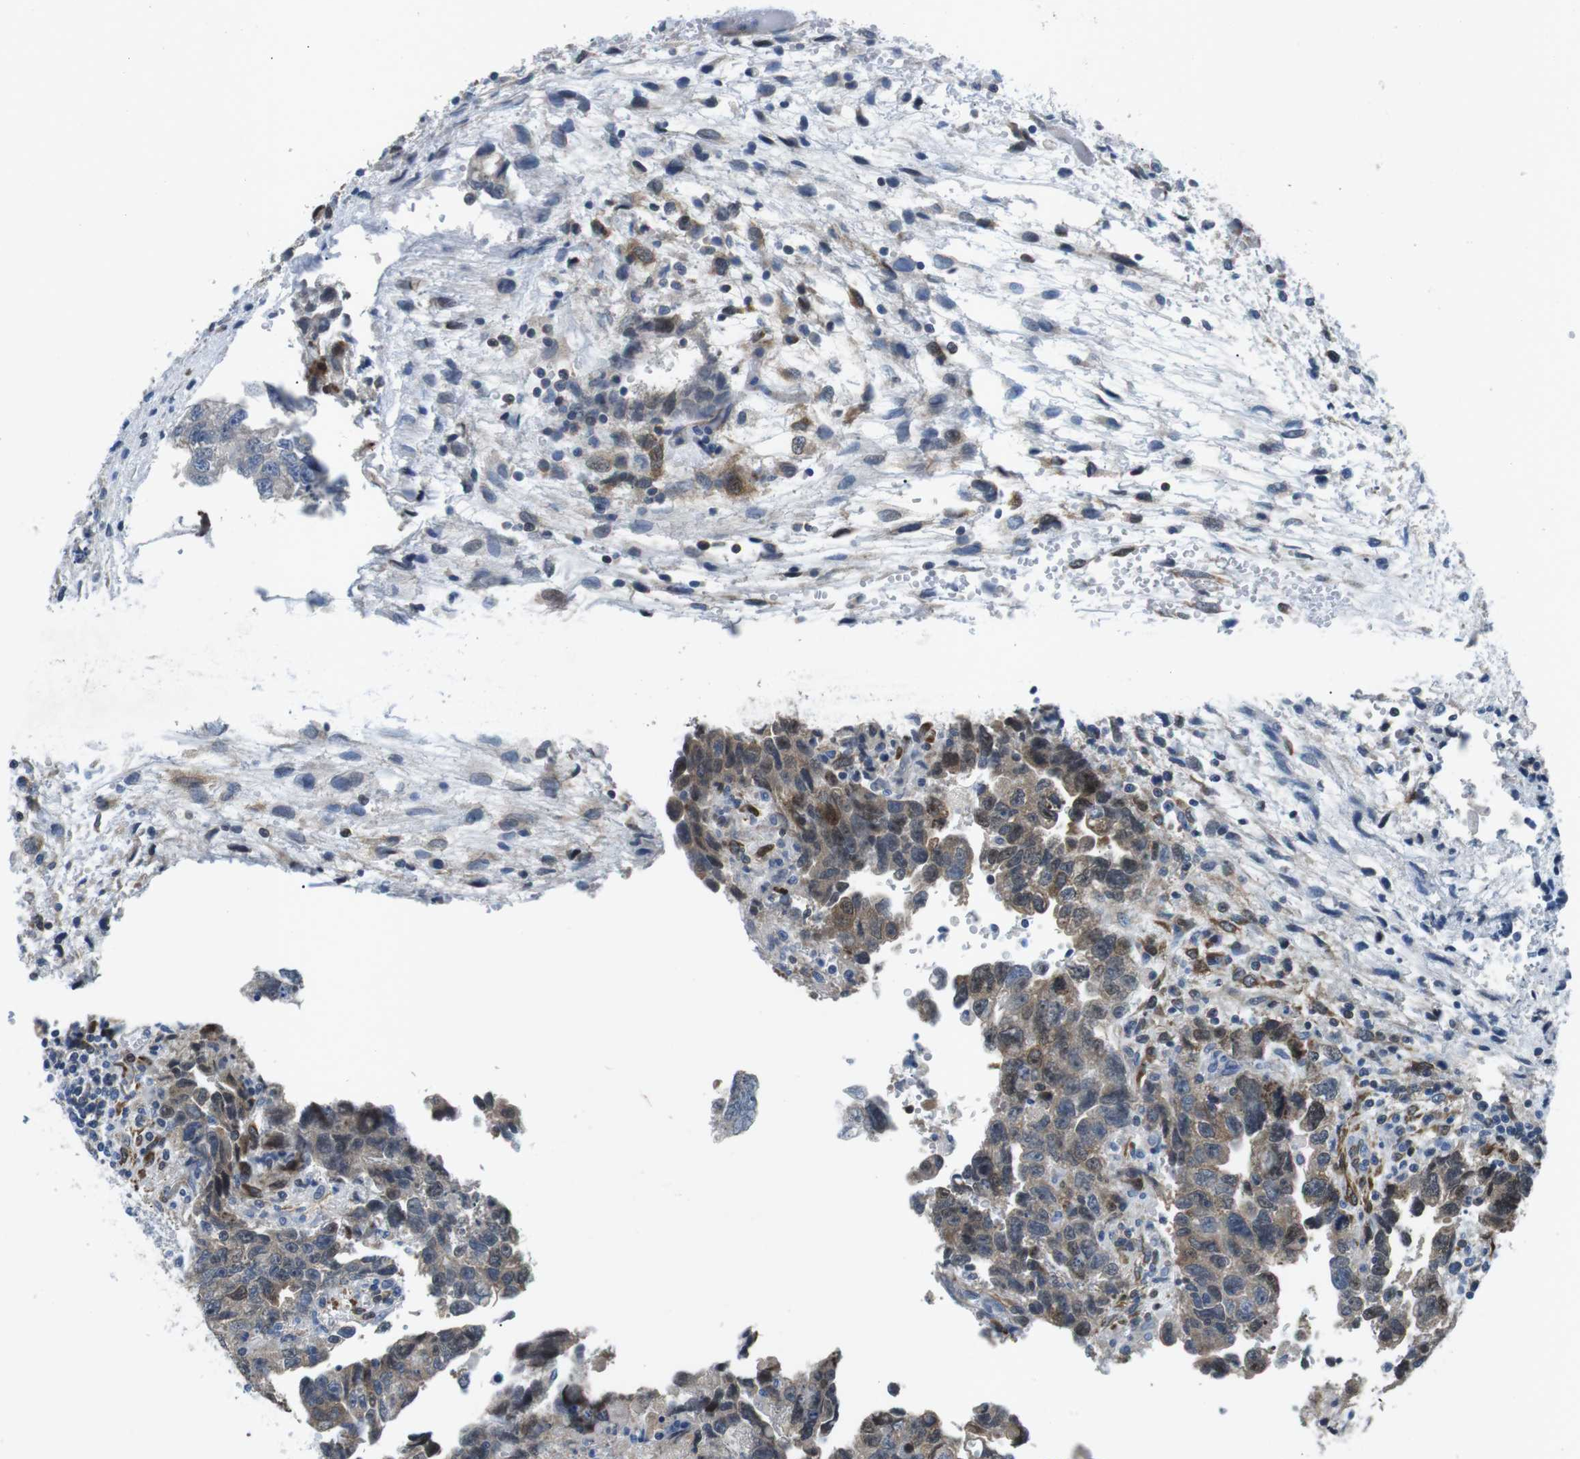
{"staining": {"intensity": "weak", "quantity": ">75%", "location": "cytoplasmic/membranous"}, "tissue": "testis cancer", "cell_type": "Tumor cells", "image_type": "cancer", "snomed": [{"axis": "morphology", "description": "Carcinoma, Embryonal, NOS"}, {"axis": "topography", "description": "Testis"}], "caption": "Embryonal carcinoma (testis) stained with immunohistochemistry (IHC) displays weak cytoplasmic/membranous positivity in about >75% of tumor cells.", "gene": "PHLDA1", "patient": {"sex": "male", "age": 36}}